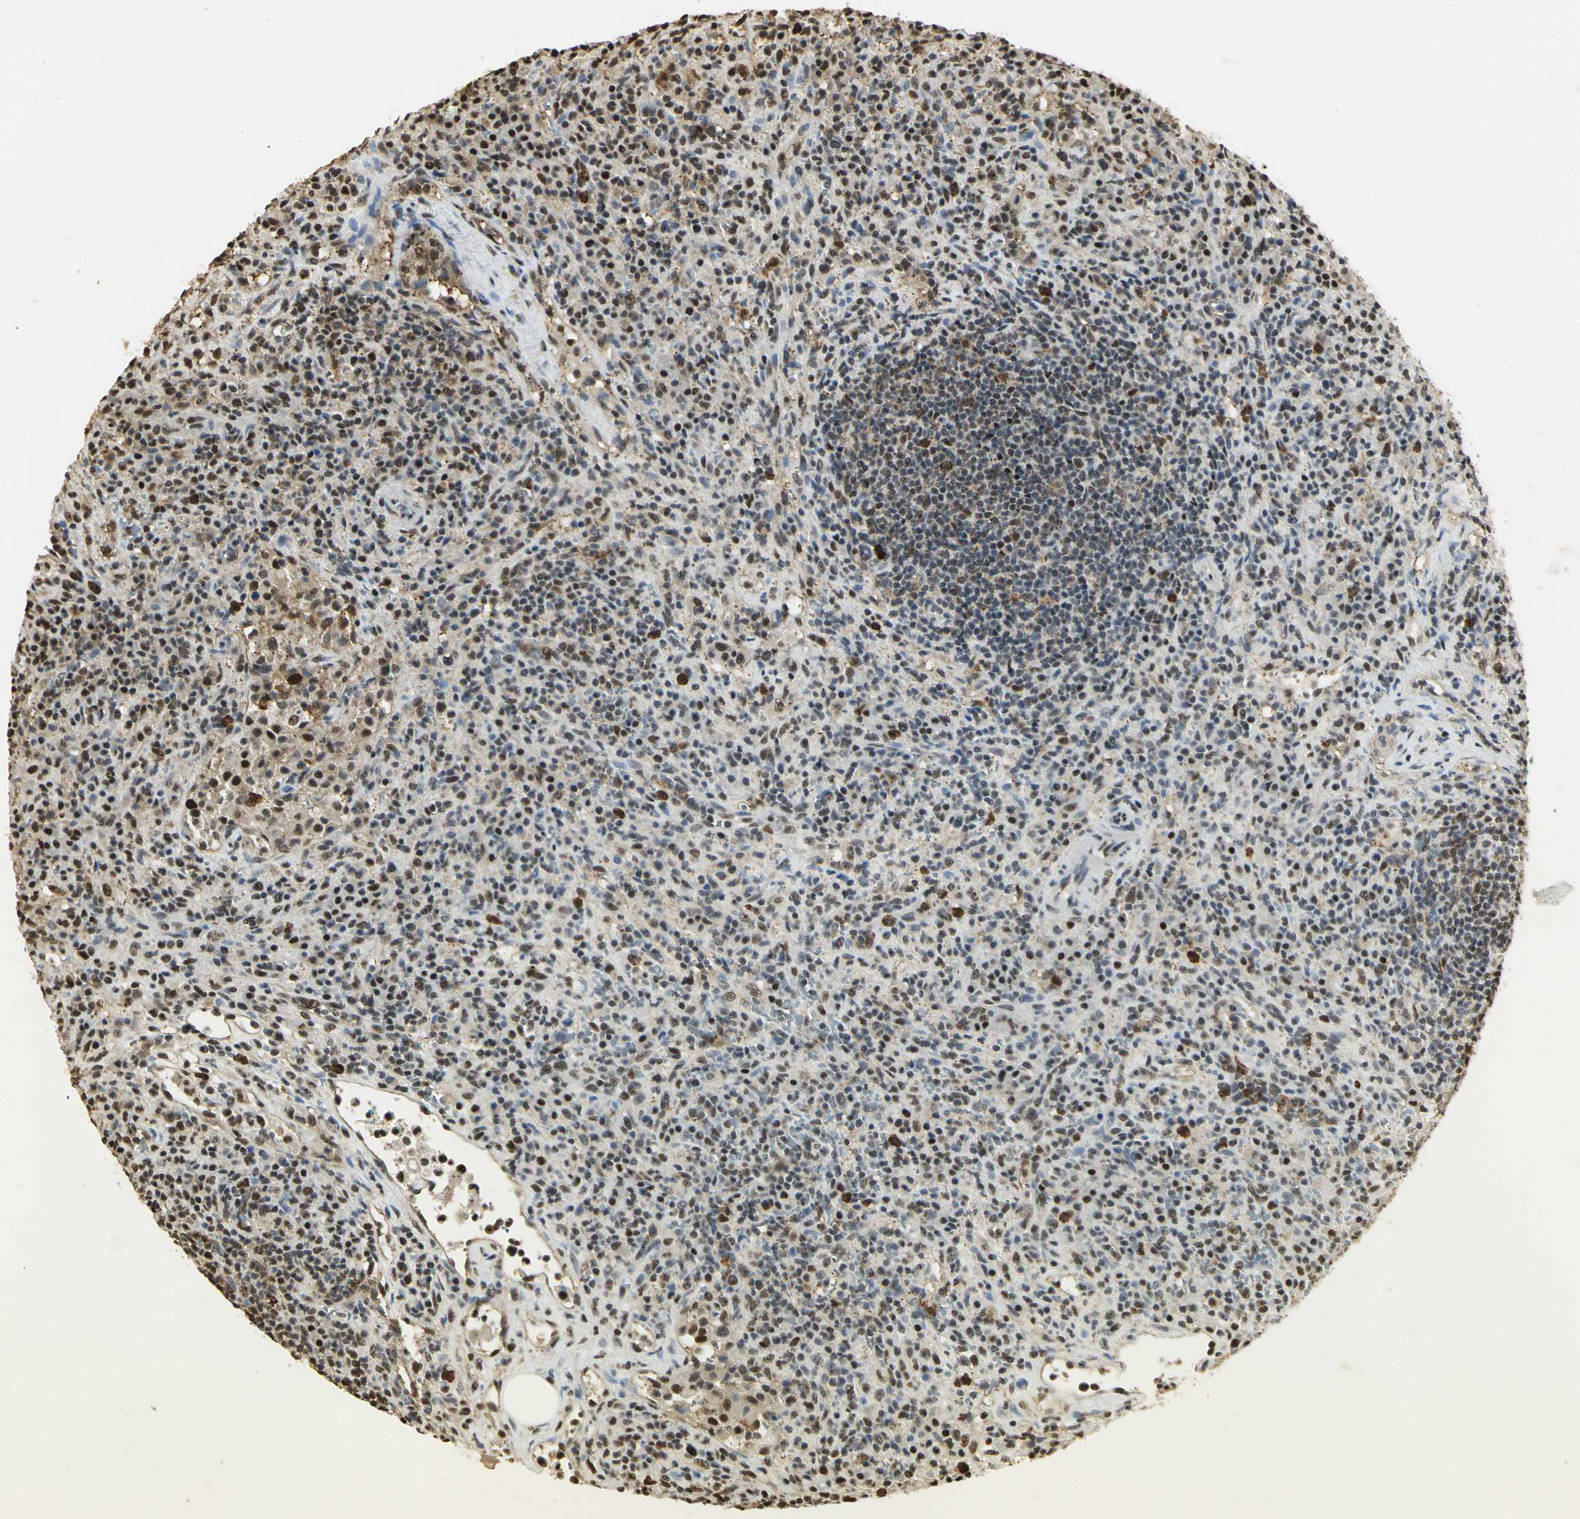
{"staining": {"intensity": "strong", "quantity": "25%-75%", "location": "nuclear"}, "tissue": "lymphoma", "cell_type": "Tumor cells", "image_type": "cancer", "snomed": [{"axis": "morphology", "description": "Hodgkin's disease, NOS"}, {"axis": "topography", "description": "Lymph node"}], "caption": "Protein staining shows strong nuclear staining in about 25%-75% of tumor cells in lymphoma.", "gene": "SET", "patient": {"sex": "male", "age": 65}}